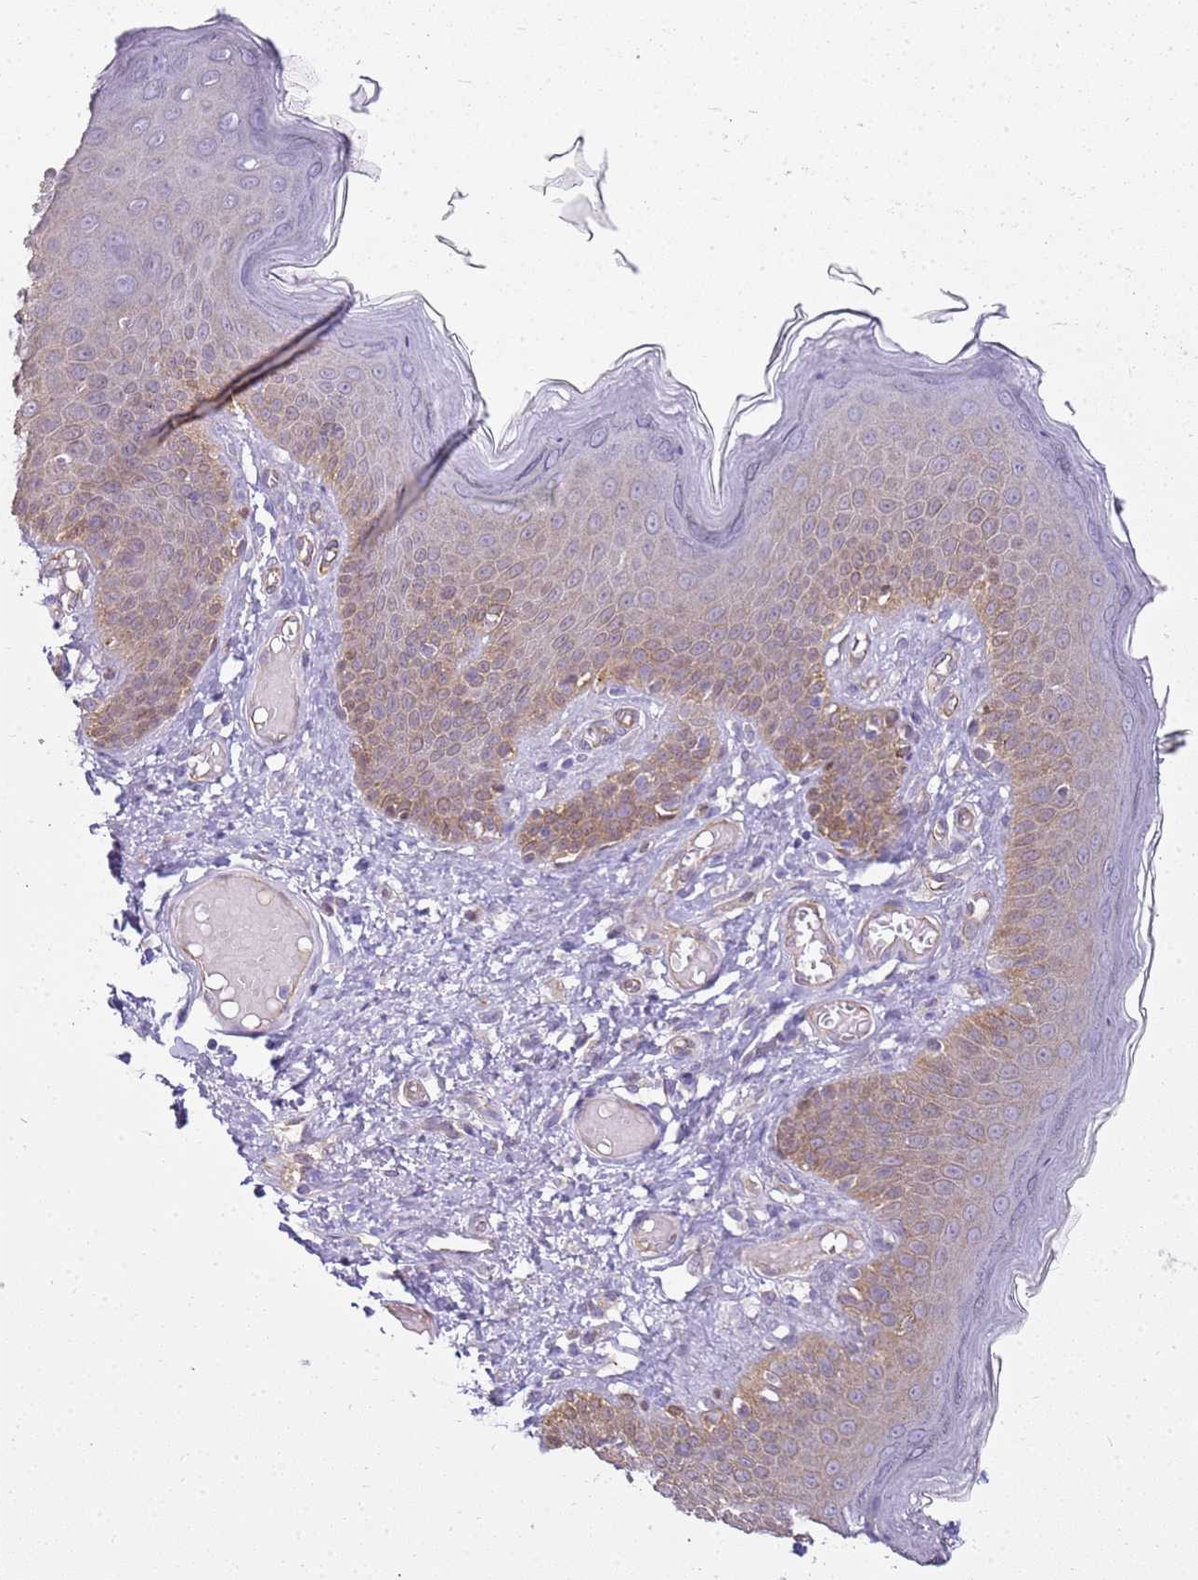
{"staining": {"intensity": "moderate", "quantity": "25%-75%", "location": "cytoplasmic/membranous"}, "tissue": "skin", "cell_type": "Epidermal cells", "image_type": "normal", "snomed": [{"axis": "morphology", "description": "Normal tissue, NOS"}, {"axis": "topography", "description": "Anal"}], "caption": "IHC image of benign skin: human skin stained using immunohistochemistry reveals medium levels of moderate protein expression localized specifically in the cytoplasmic/membranous of epidermal cells, appearing as a cytoplasmic/membranous brown color.", "gene": "YWHAE", "patient": {"sex": "female", "age": 40}}